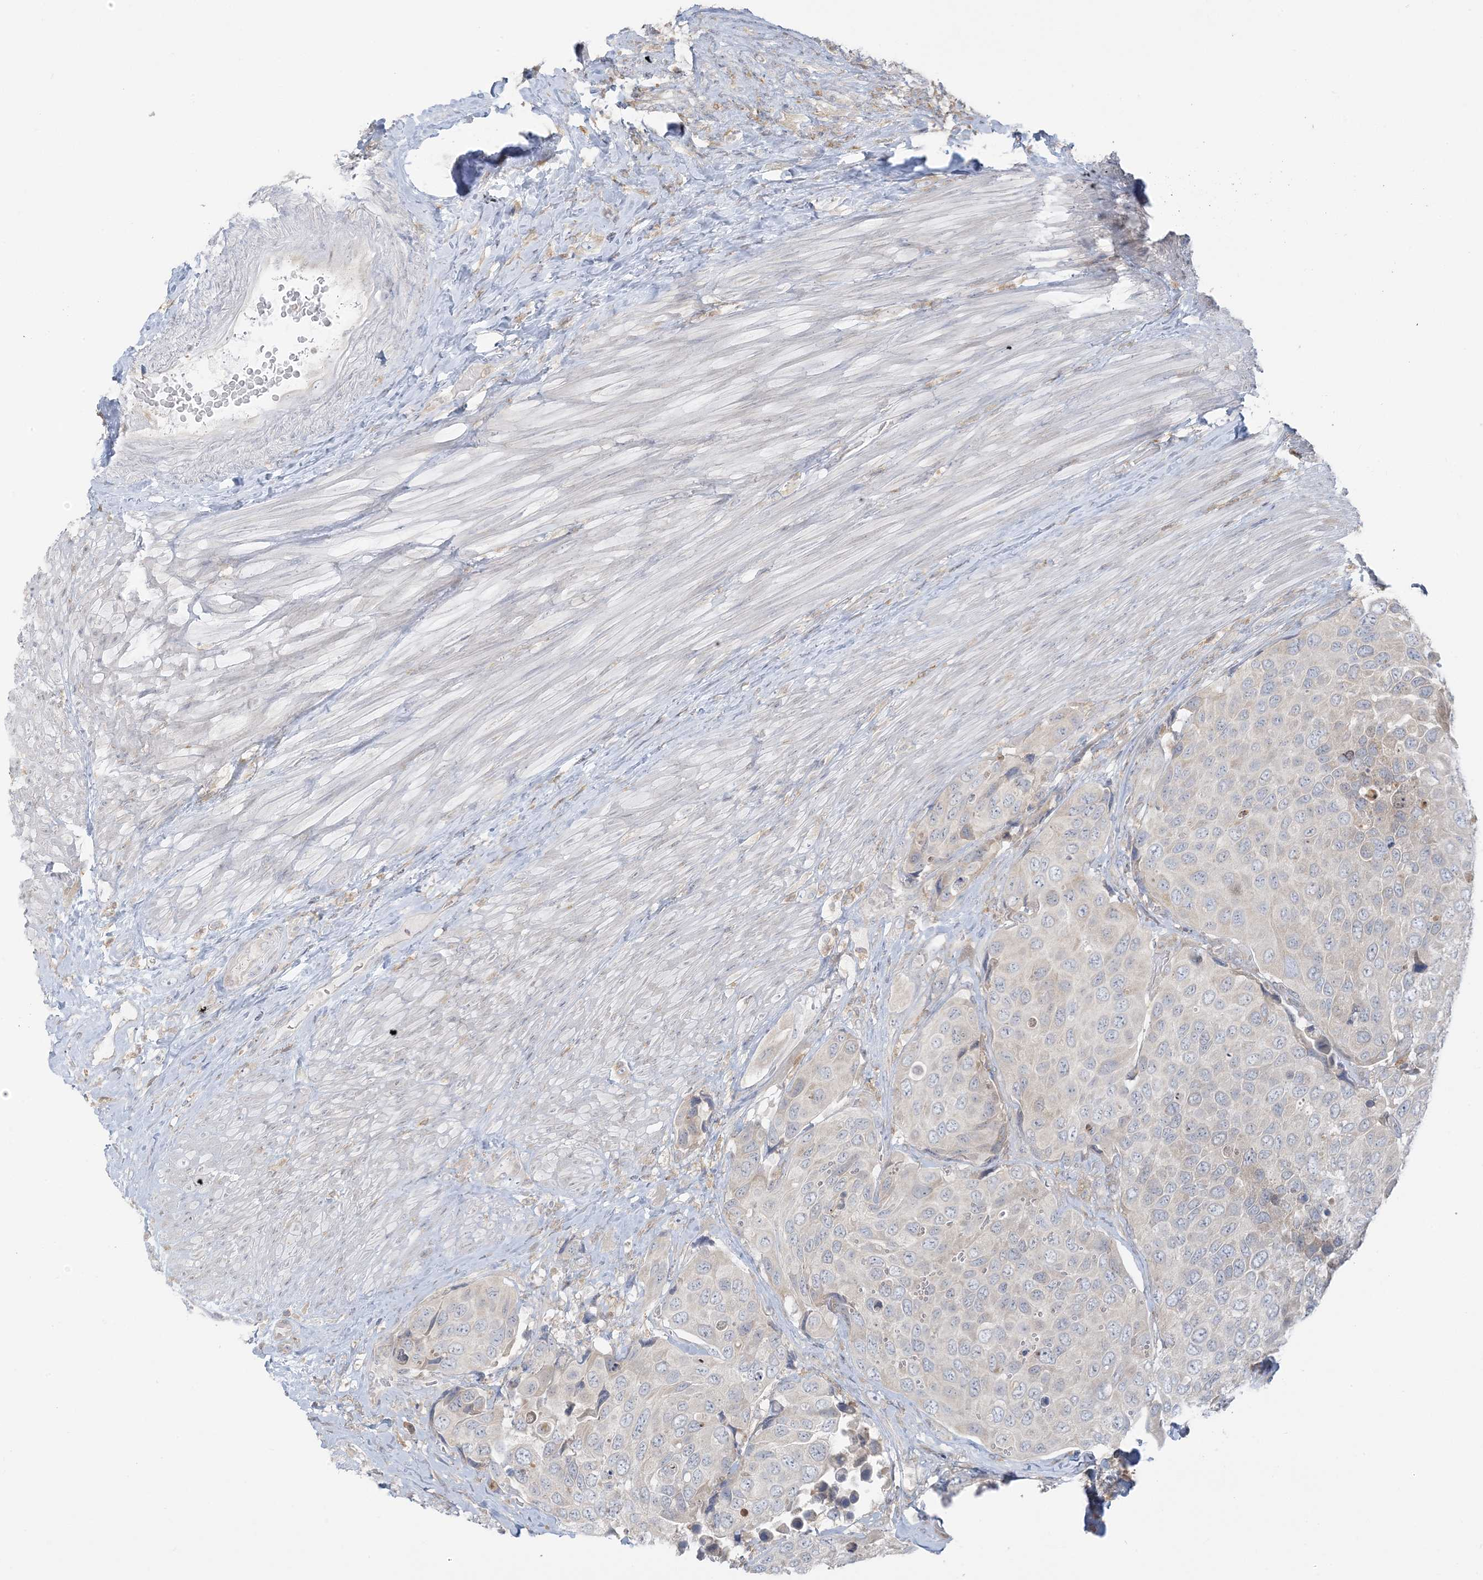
{"staining": {"intensity": "negative", "quantity": "none", "location": "none"}, "tissue": "urothelial cancer", "cell_type": "Tumor cells", "image_type": "cancer", "snomed": [{"axis": "morphology", "description": "Urothelial carcinoma, High grade"}, {"axis": "topography", "description": "Urinary bladder"}], "caption": "IHC image of neoplastic tissue: human urothelial carcinoma (high-grade) stained with DAB shows no significant protein positivity in tumor cells. (DAB IHC visualized using brightfield microscopy, high magnification).", "gene": "EEFSEC", "patient": {"sex": "male", "age": 74}}